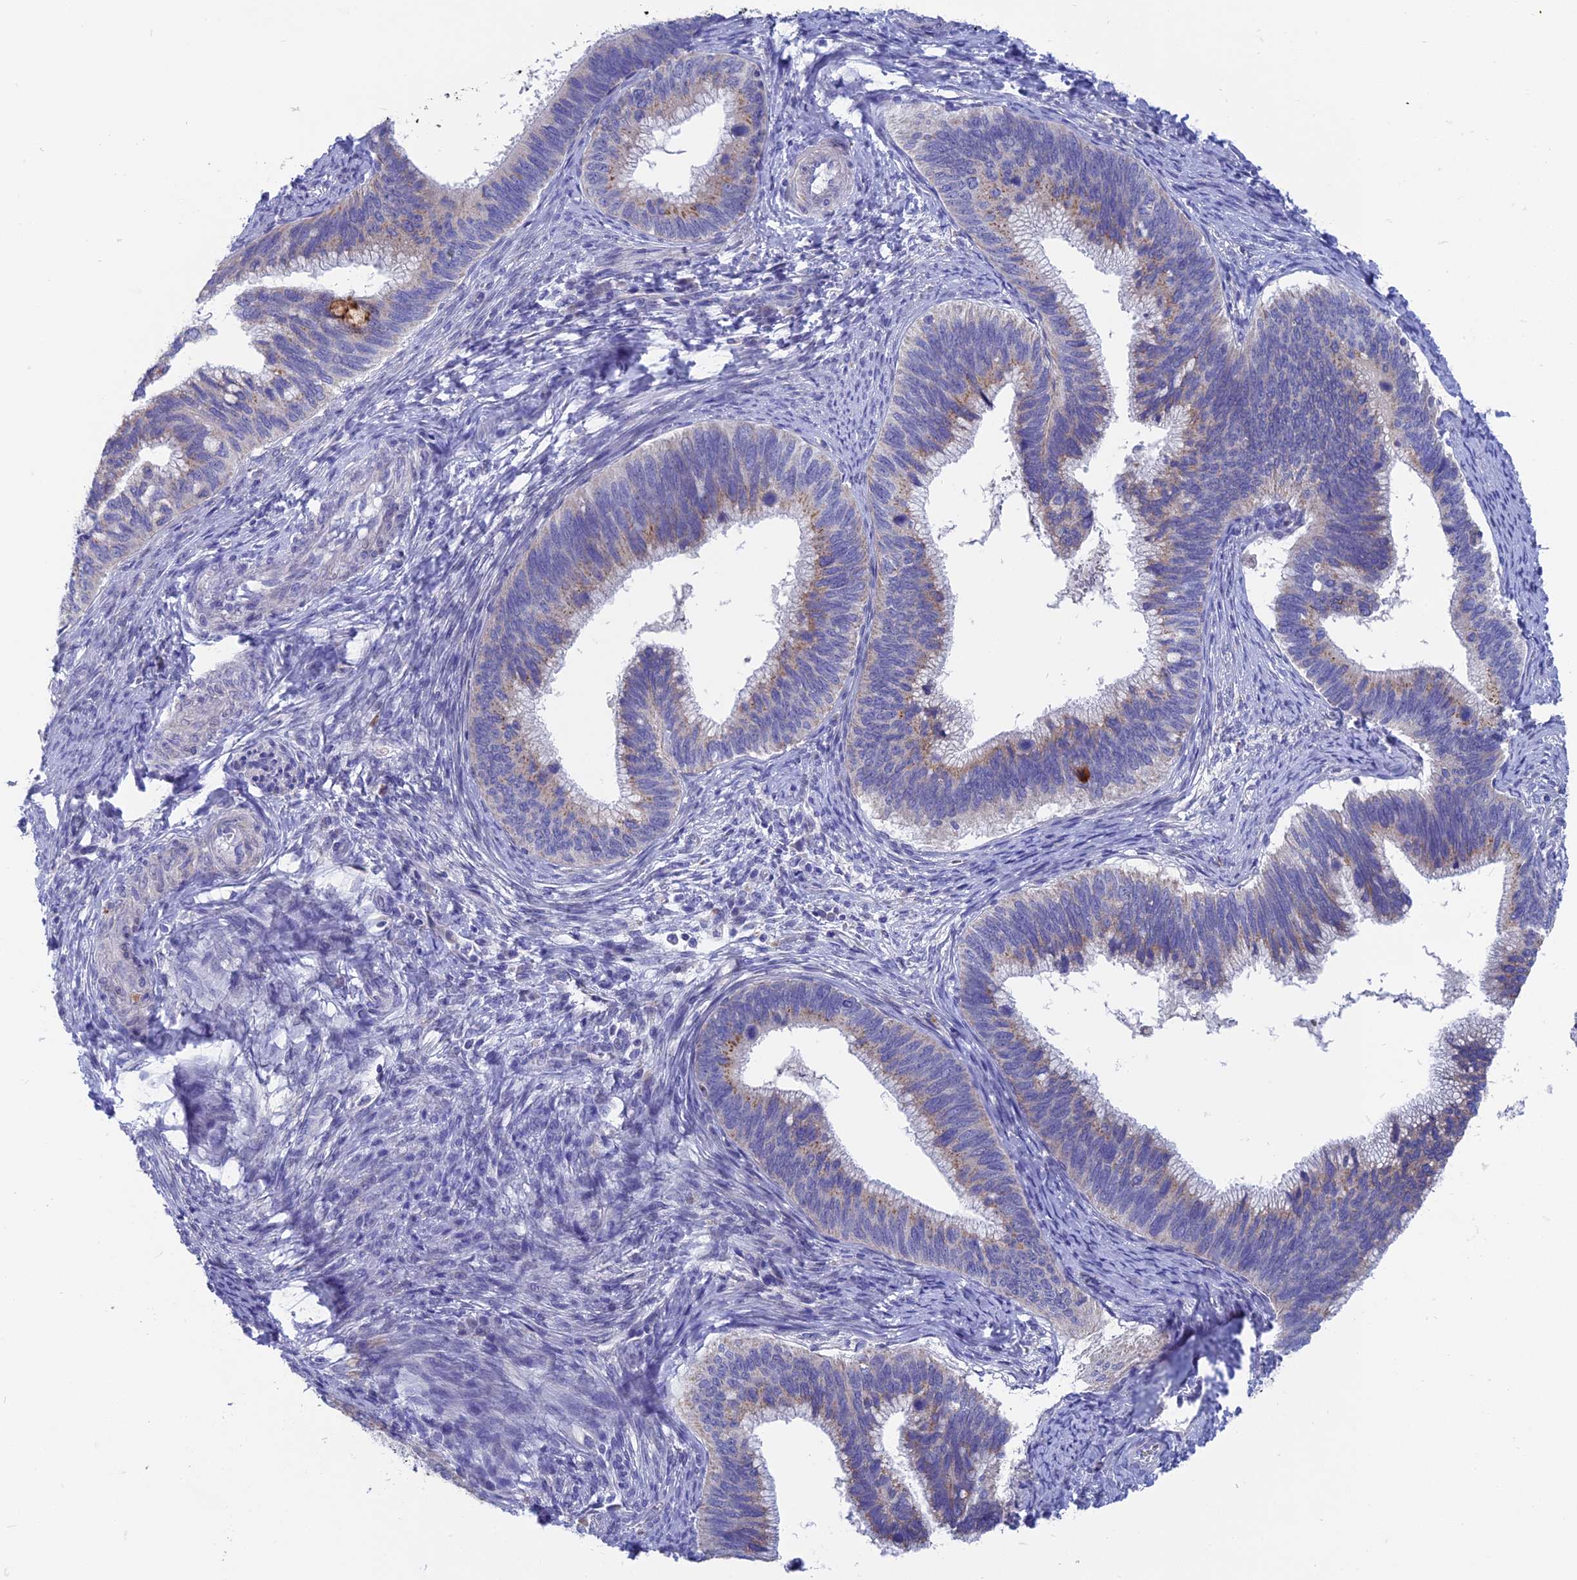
{"staining": {"intensity": "moderate", "quantity": "<25%", "location": "cytoplasmic/membranous"}, "tissue": "cervical cancer", "cell_type": "Tumor cells", "image_type": "cancer", "snomed": [{"axis": "morphology", "description": "Adenocarcinoma, NOS"}, {"axis": "topography", "description": "Cervix"}], "caption": "A brown stain highlights moderate cytoplasmic/membranous staining of a protein in cervical adenocarcinoma tumor cells.", "gene": "AK4", "patient": {"sex": "female", "age": 42}}